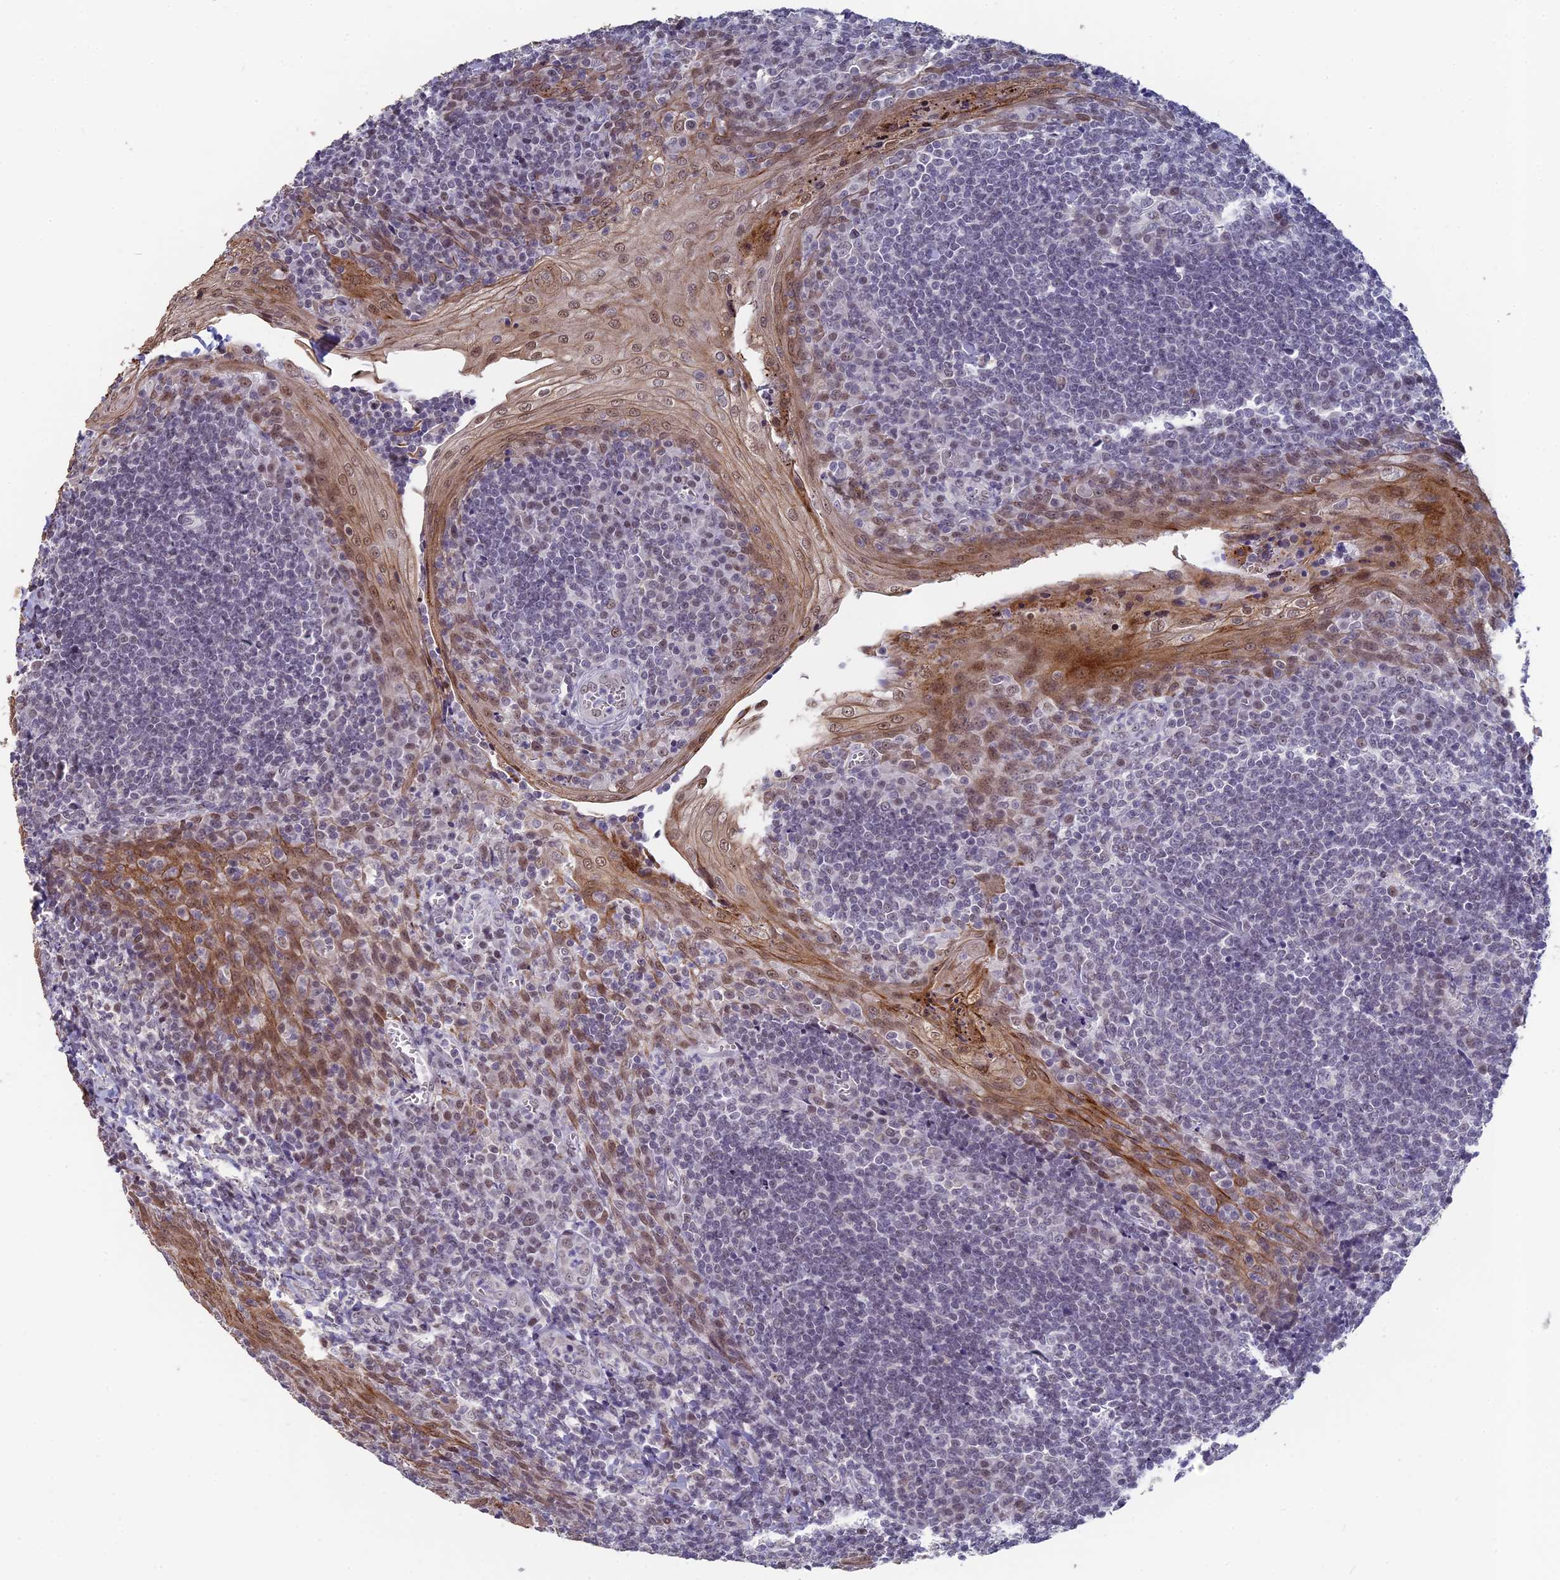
{"staining": {"intensity": "weak", "quantity": "<25%", "location": "nuclear"}, "tissue": "tonsil", "cell_type": "Germinal center cells", "image_type": "normal", "snomed": [{"axis": "morphology", "description": "Normal tissue, NOS"}, {"axis": "topography", "description": "Tonsil"}], "caption": "Micrograph shows no protein staining in germinal center cells of benign tonsil. (DAB (3,3'-diaminobenzidine) immunohistochemistry visualized using brightfield microscopy, high magnification).", "gene": "MT", "patient": {"sex": "male", "age": 27}}